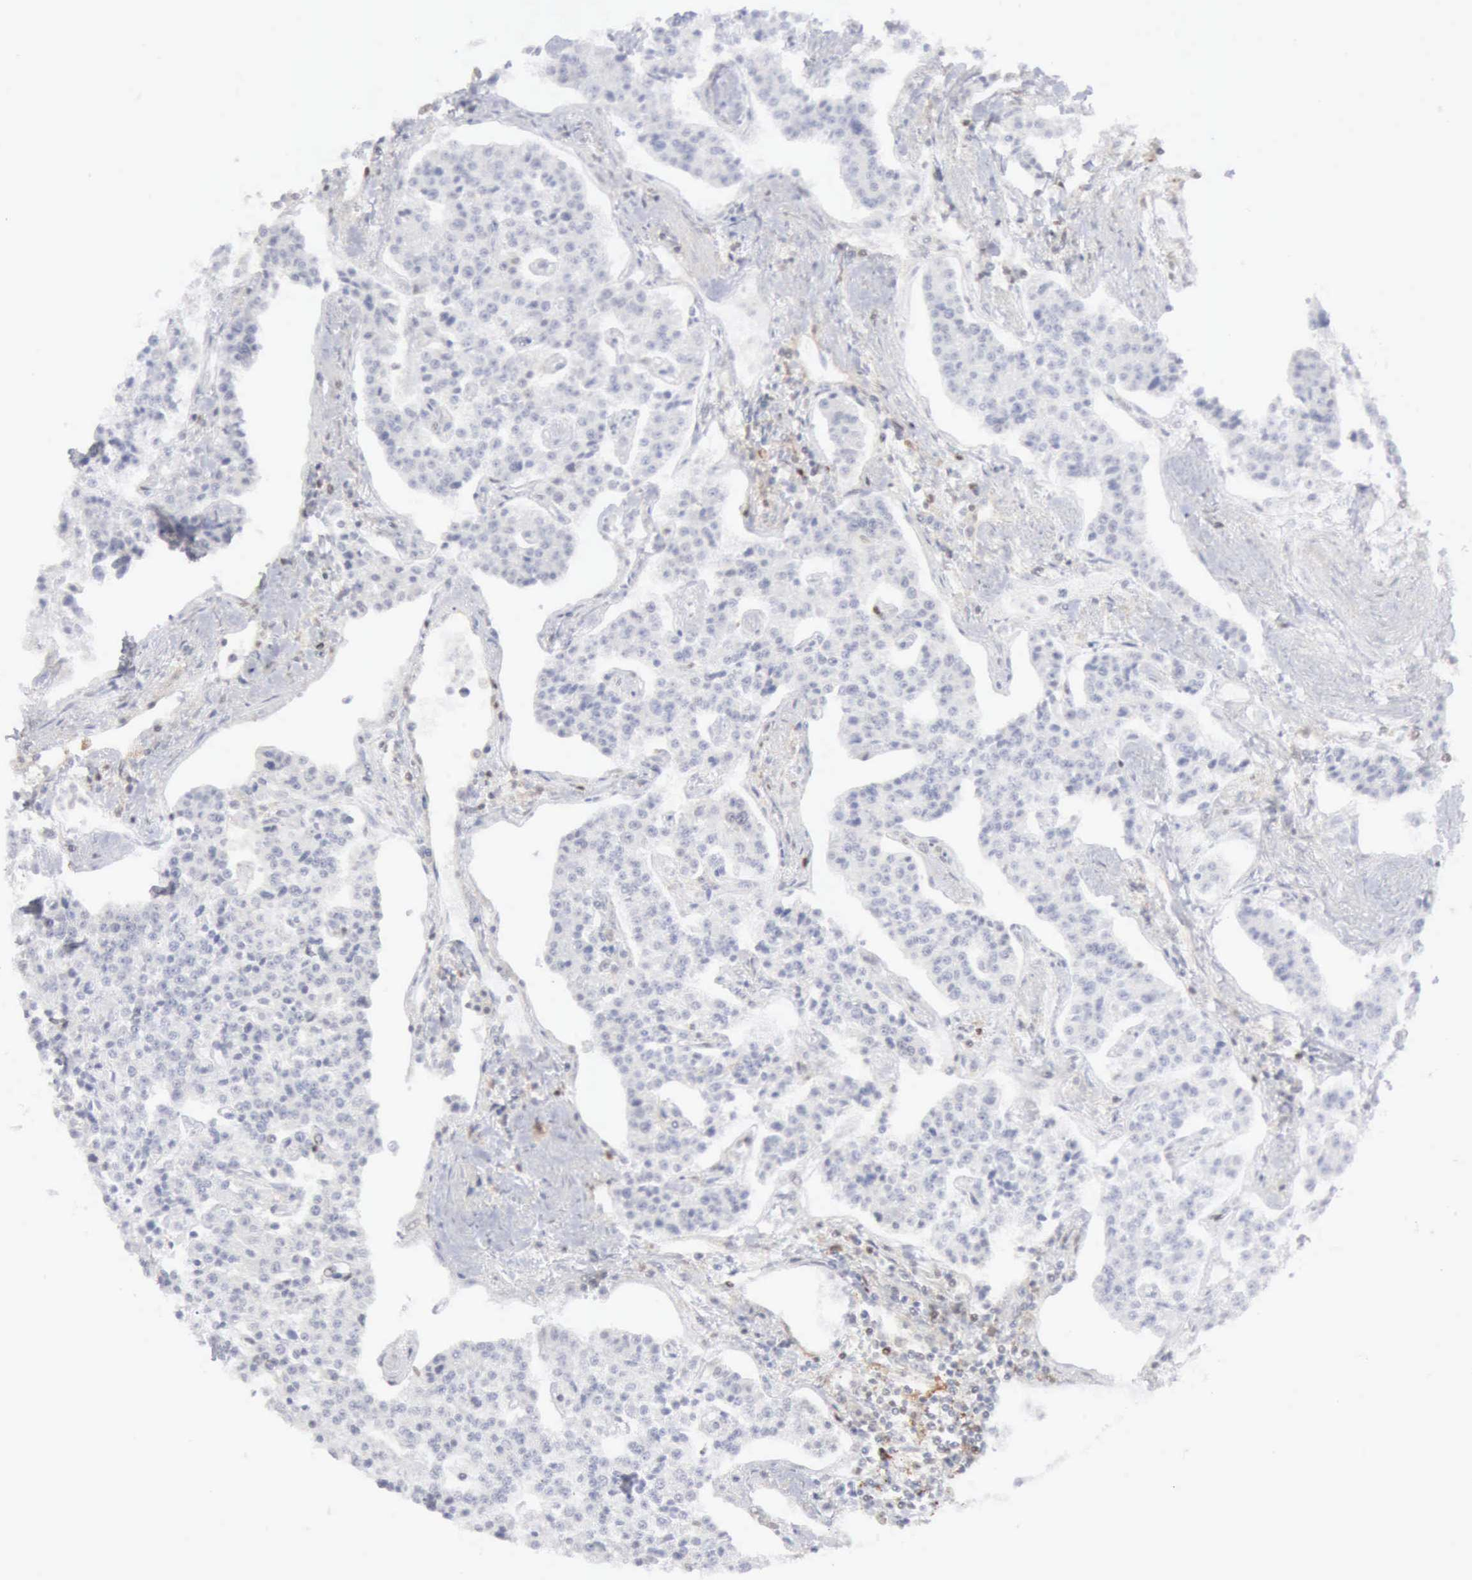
{"staining": {"intensity": "negative", "quantity": "none", "location": "none"}, "tissue": "carcinoid", "cell_type": "Tumor cells", "image_type": "cancer", "snomed": [{"axis": "morphology", "description": "Carcinoid, malignant, NOS"}, {"axis": "topography", "description": "Stomach"}], "caption": "This is an immunohistochemistry (IHC) photomicrograph of human carcinoid (malignant). There is no expression in tumor cells.", "gene": "STAT1", "patient": {"sex": "female", "age": 76}}